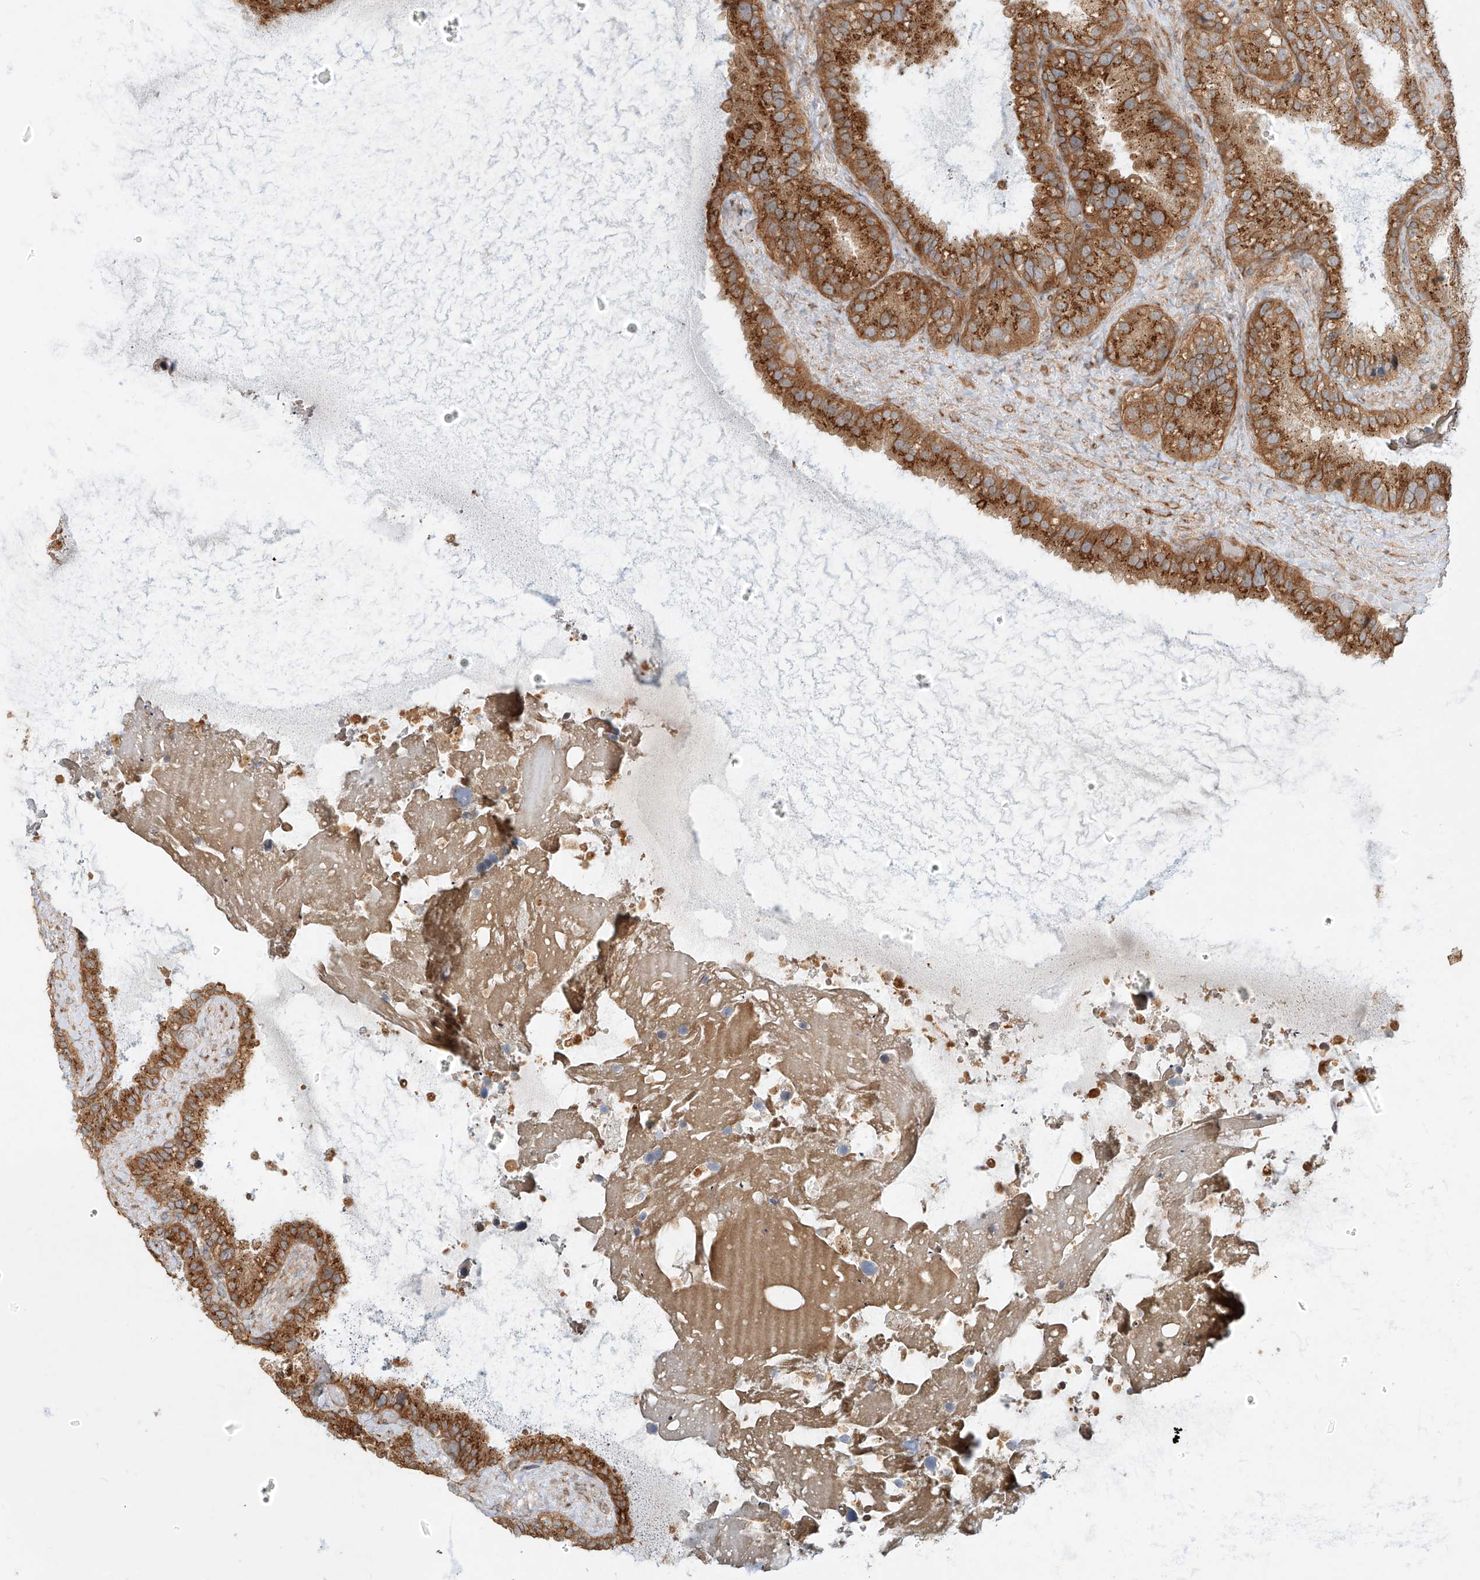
{"staining": {"intensity": "strong", "quantity": ">75%", "location": "cytoplasmic/membranous"}, "tissue": "seminal vesicle", "cell_type": "Glandular cells", "image_type": "normal", "snomed": [{"axis": "morphology", "description": "Normal tissue, NOS"}, {"axis": "topography", "description": "Prostate"}, {"axis": "topography", "description": "Seminal veicle"}], "caption": "Brown immunohistochemical staining in benign seminal vesicle displays strong cytoplasmic/membranous expression in approximately >75% of glandular cells.", "gene": "ZNF287", "patient": {"sex": "male", "age": 68}}